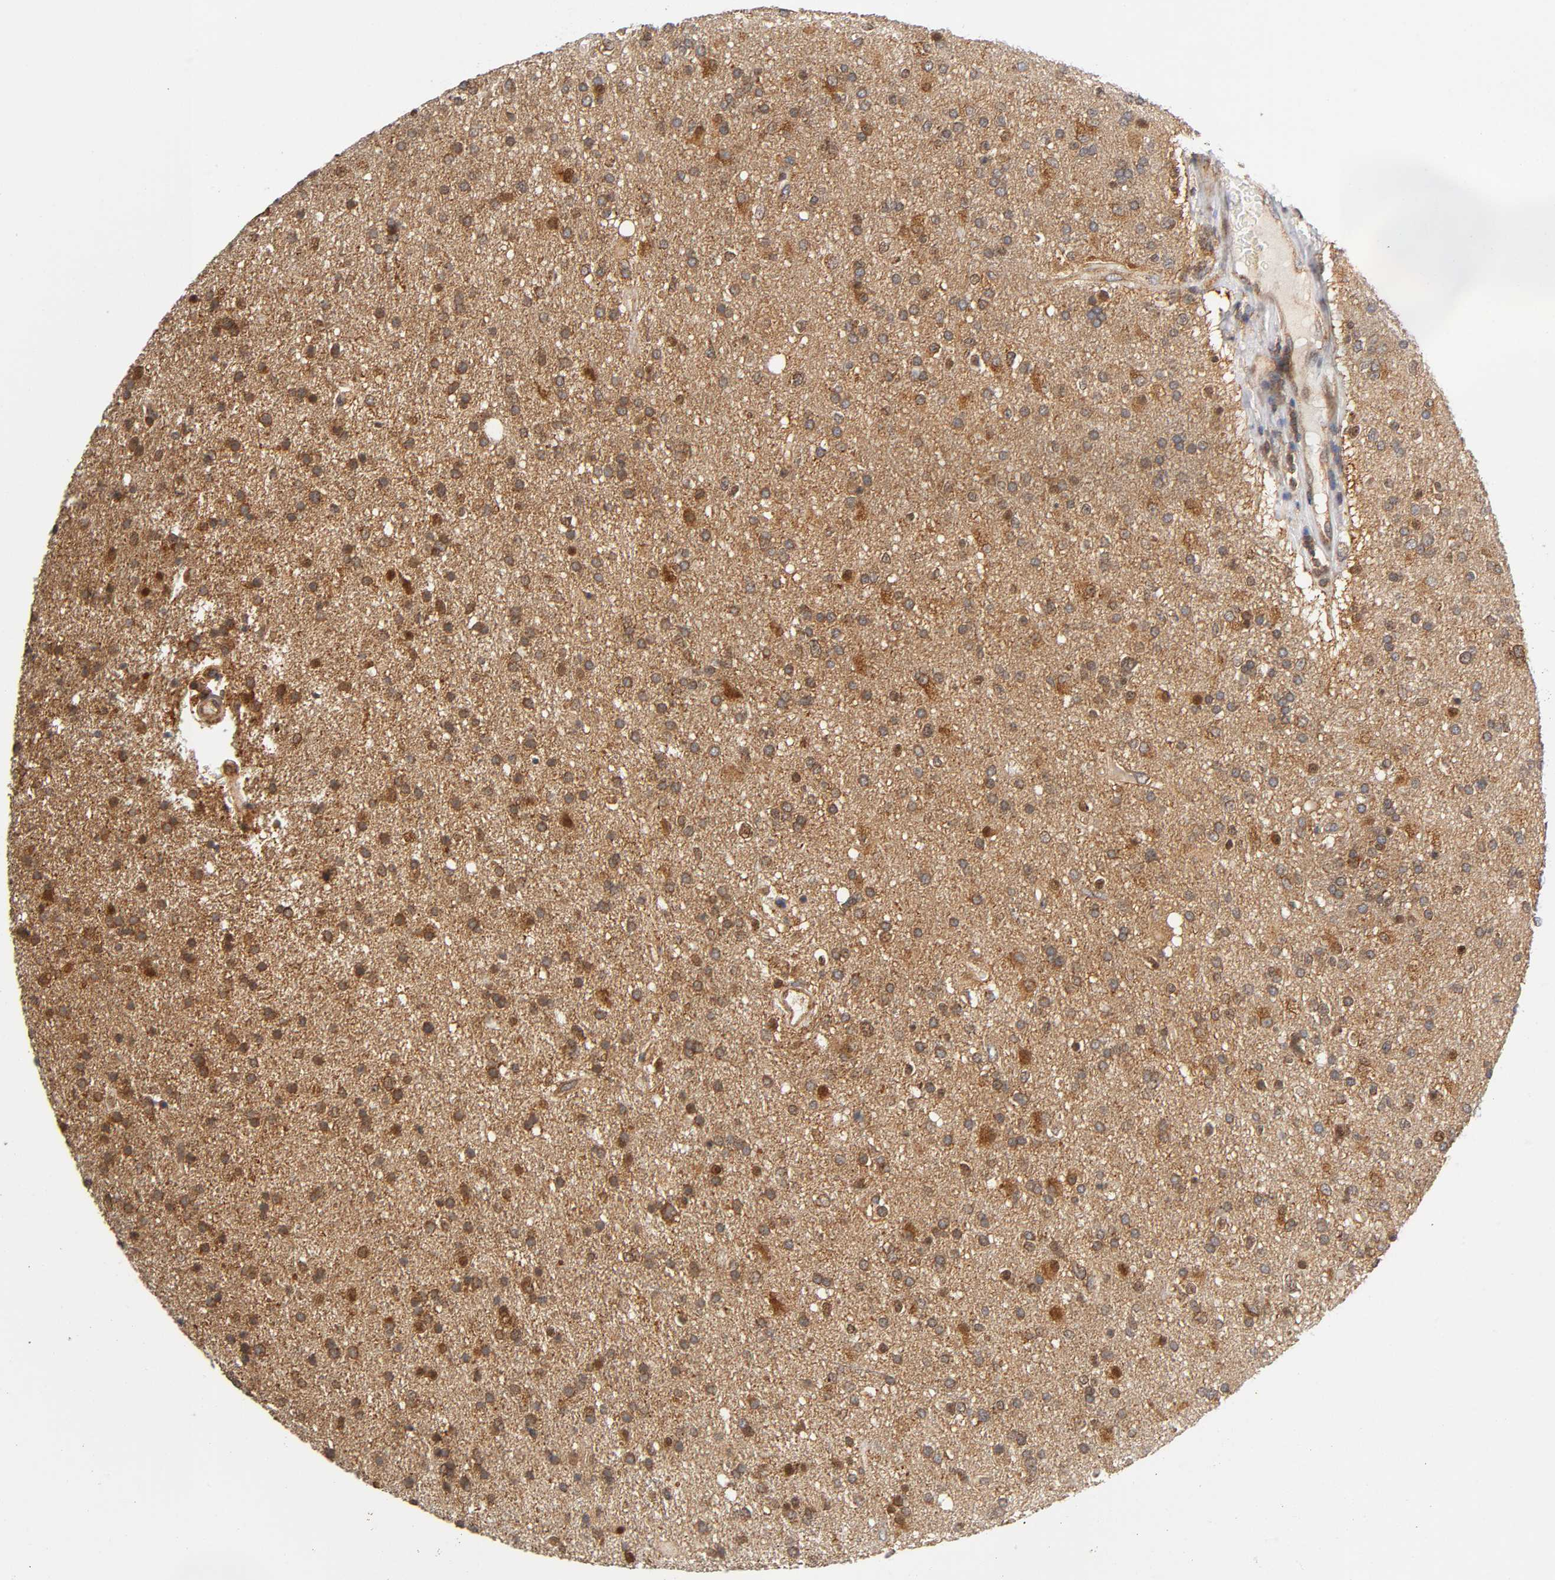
{"staining": {"intensity": "moderate", "quantity": ">75%", "location": "cytoplasmic/membranous"}, "tissue": "glioma", "cell_type": "Tumor cells", "image_type": "cancer", "snomed": [{"axis": "morphology", "description": "Glioma, malignant, High grade"}, {"axis": "topography", "description": "Brain"}], "caption": "The micrograph demonstrates immunohistochemical staining of malignant glioma (high-grade). There is moderate cytoplasmic/membranous expression is seen in approximately >75% of tumor cells.", "gene": "PAFAH1B1", "patient": {"sex": "male", "age": 33}}